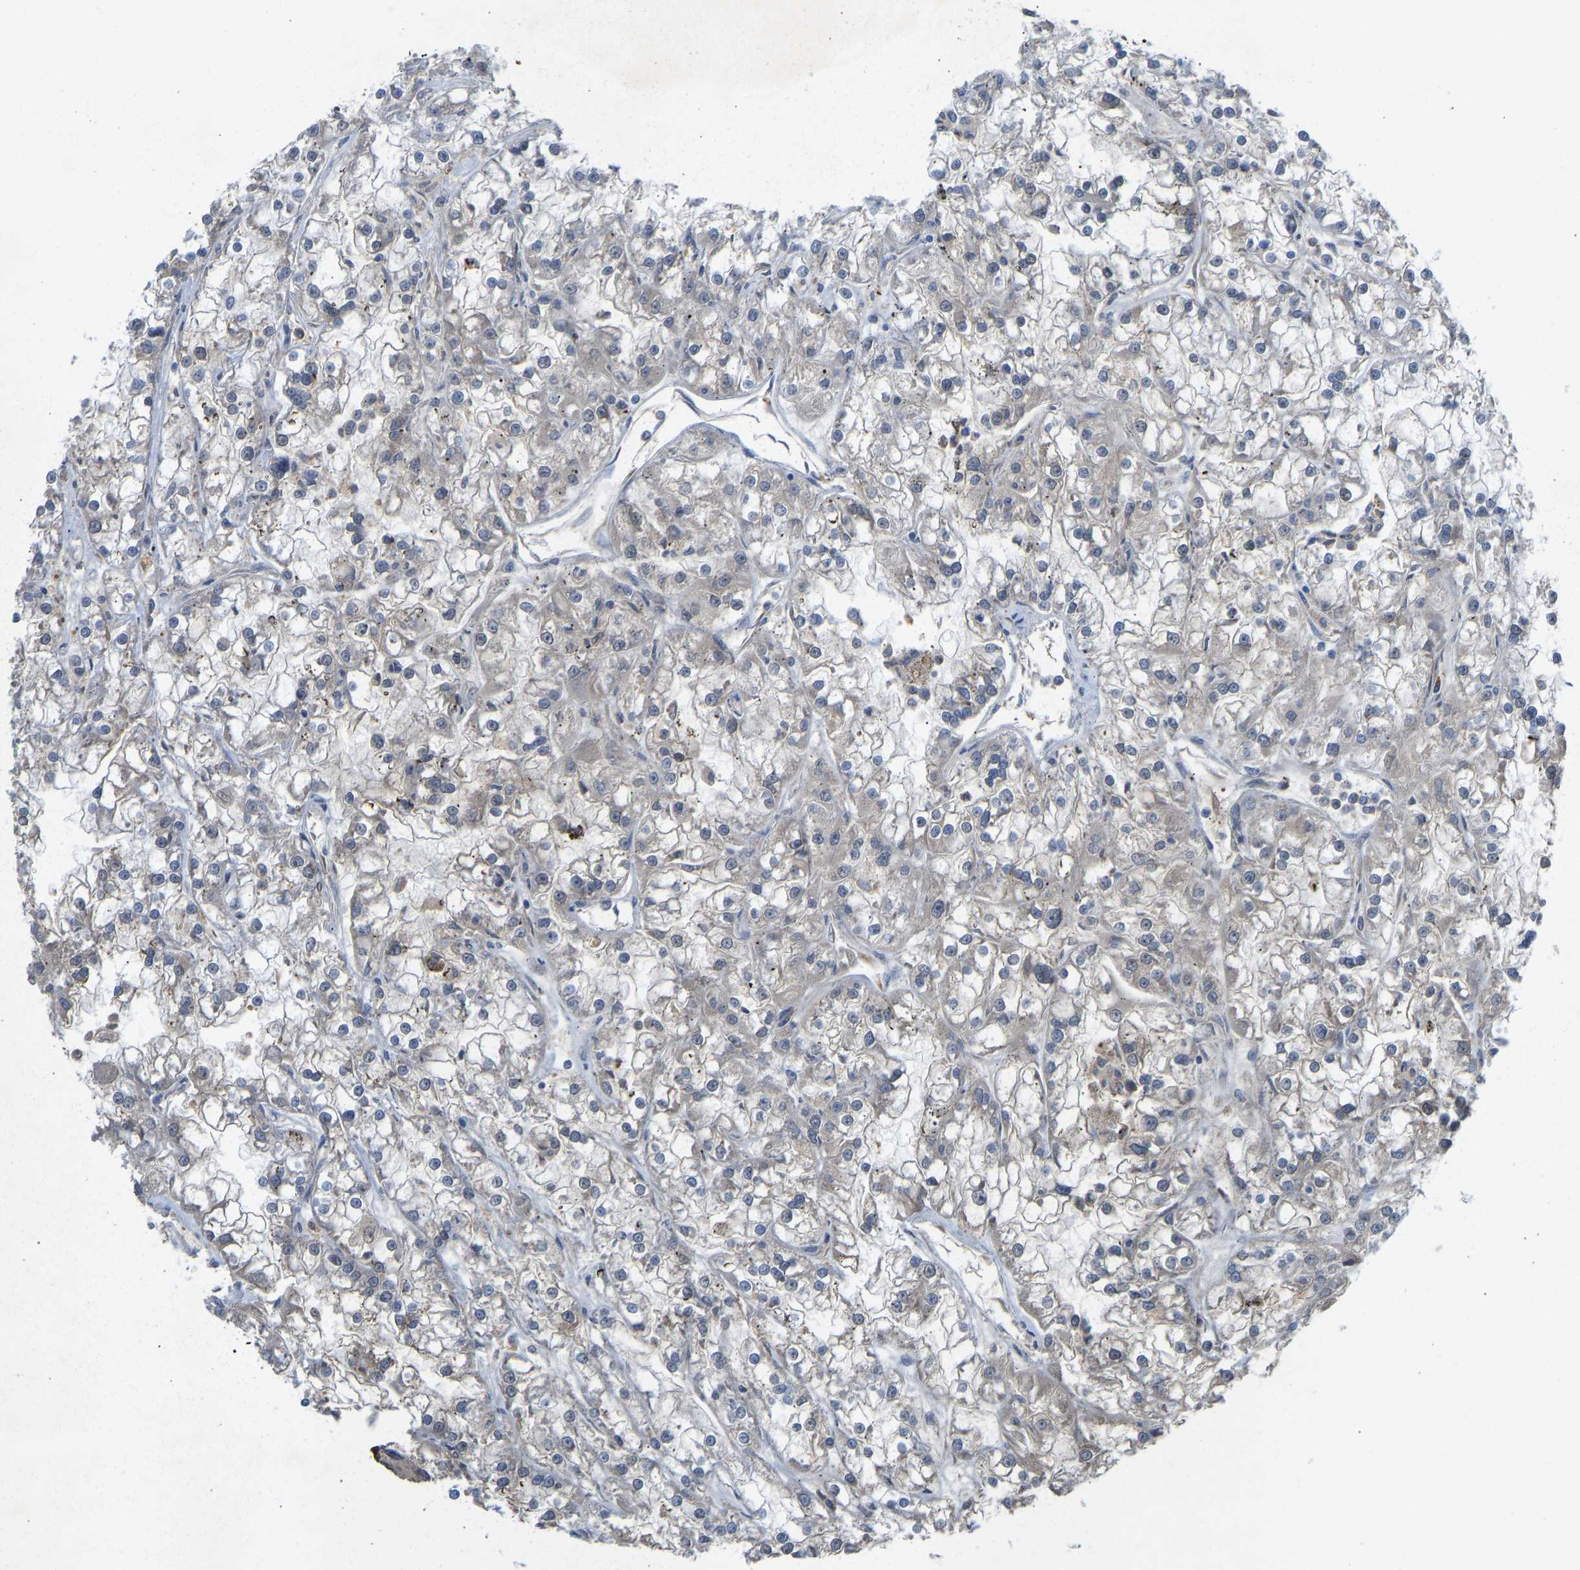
{"staining": {"intensity": "negative", "quantity": "none", "location": "none"}, "tissue": "renal cancer", "cell_type": "Tumor cells", "image_type": "cancer", "snomed": [{"axis": "morphology", "description": "Adenocarcinoma, NOS"}, {"axis": "topography", "description": "Kidney"}], "caption": "High power microscopy micrograph of an immunohistochemistry image of renal cancer, revealing no significant expression in tumor cells.", "gene": "ZNF251", "patient": {"sex": "female", "age": 52}}